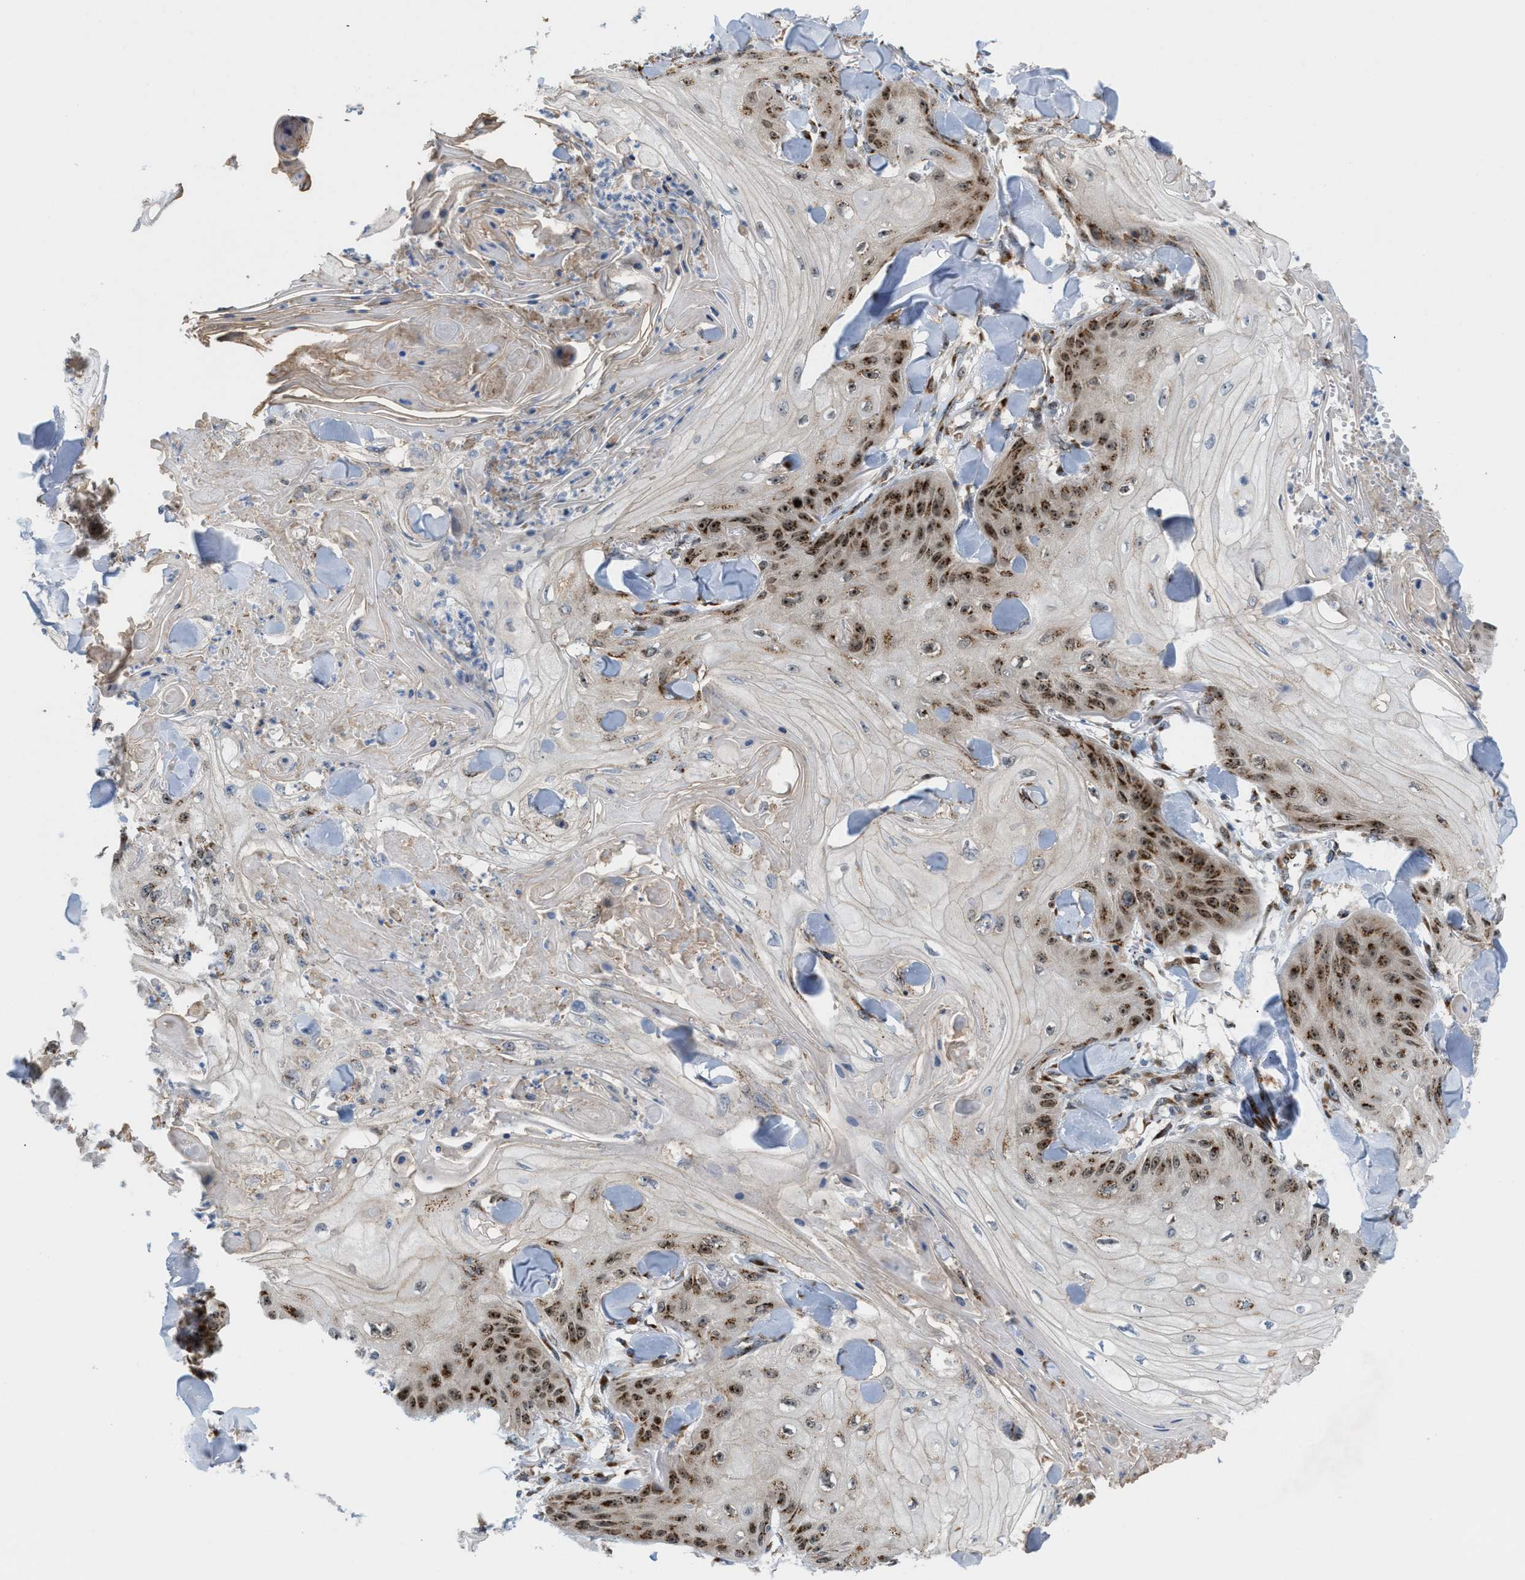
{"staining": {"intensity": "moderate", "quantity": "25%-75%", "location": "cytoplasmic/membranous,nuclear"}, "tissue": "skin cancer", "cell_type": "Tumor cells", "image_type": "cancer", "snomed": [{"axis": "morphology", "description": "Squamous cell carcinoma, NOS"}, {"axis": "topography", "description": "Skin"}], "caption": "The immunohistochemical stain shows moderate cytoplasmic/membranous and nuclear staining in tumor cells of skin cancer tissue.", "gene": "SLC38A10", "patient": {"sex": "male", "age": 74}}